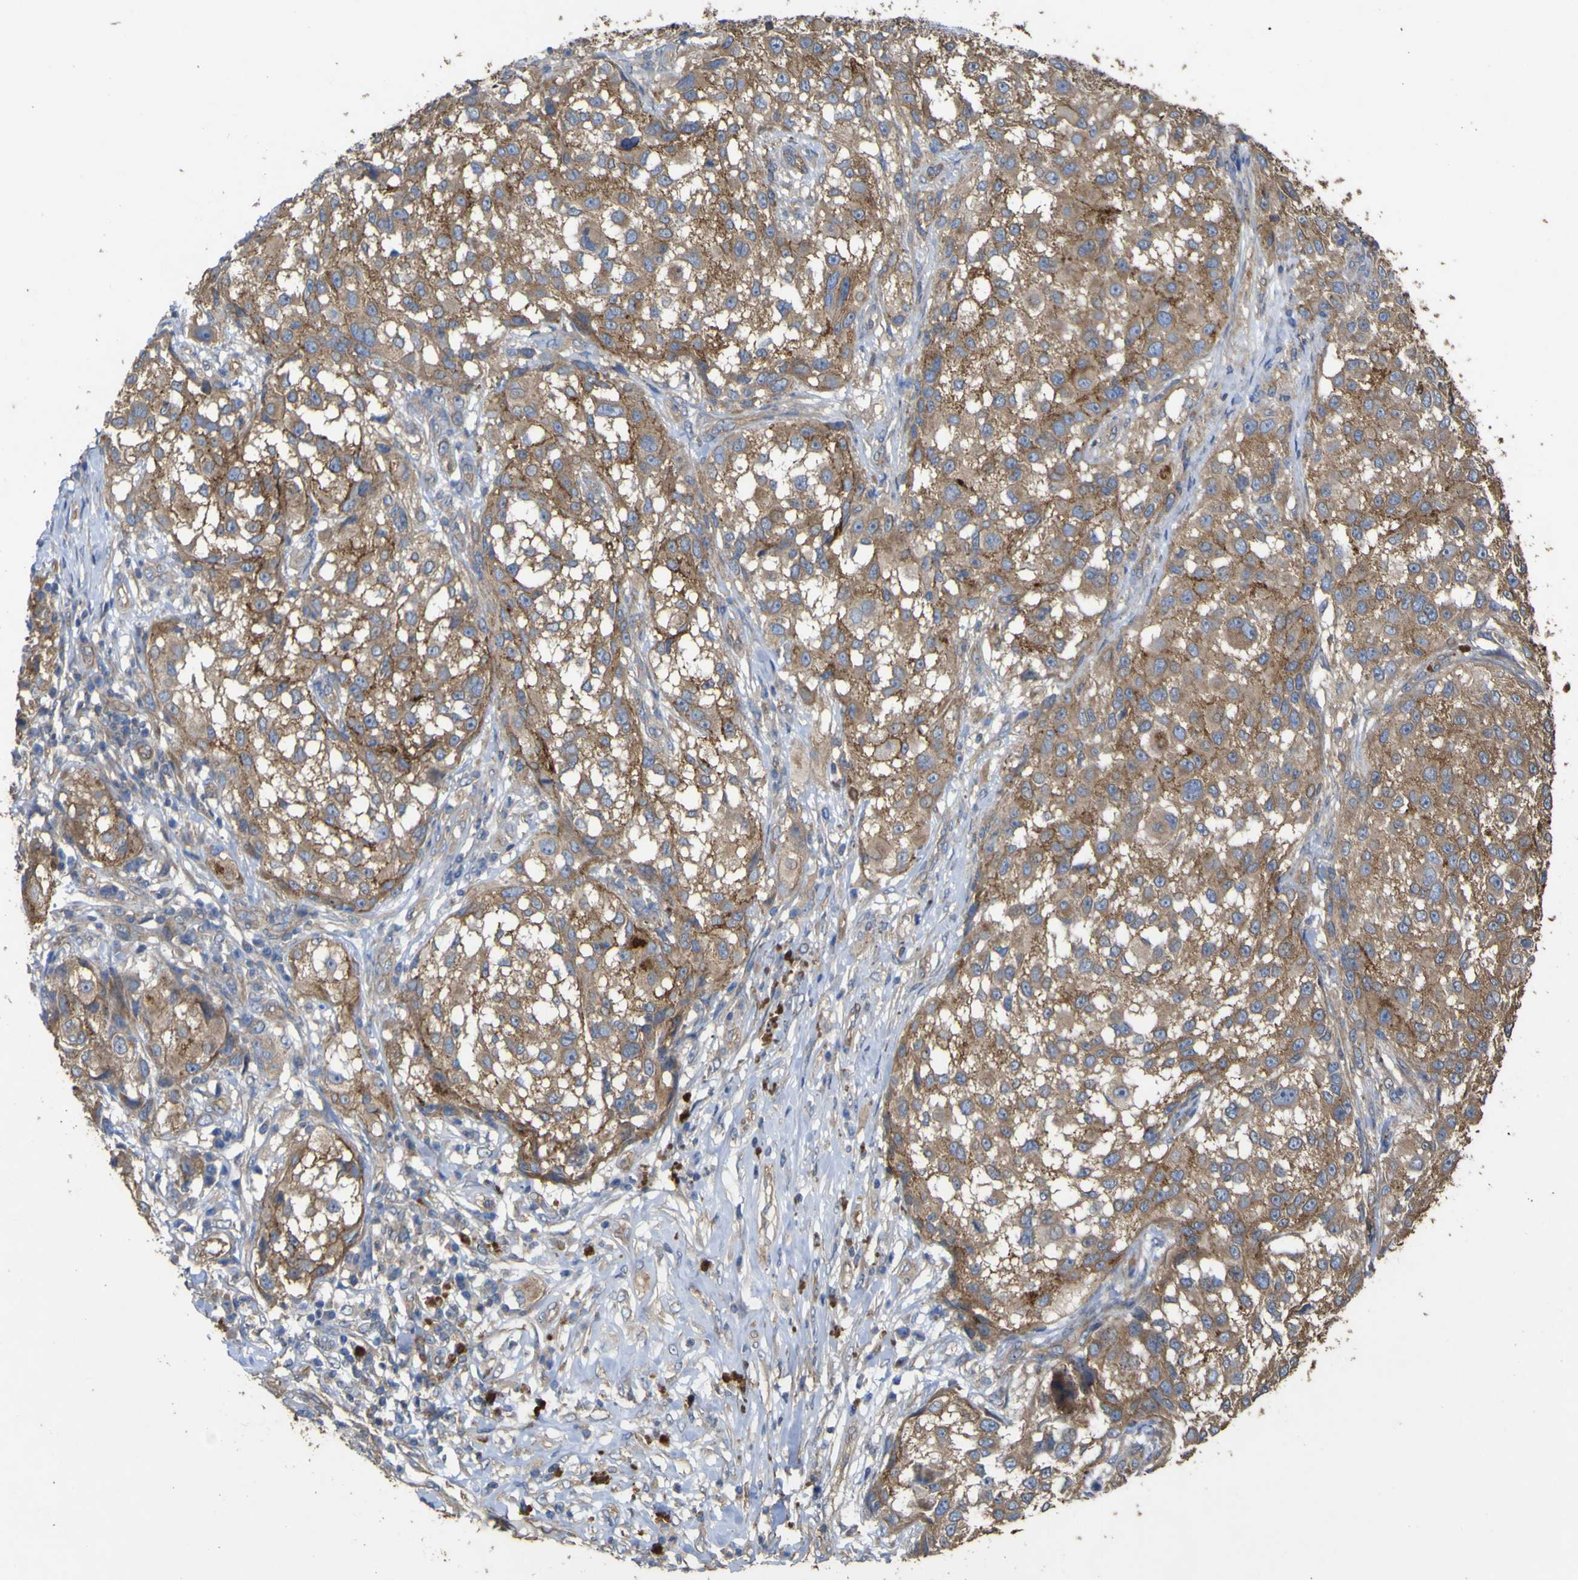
{"staining": {"intensity": "moderate", "quantity": ">75%", "location": "cytoplasmic/membranous"}, "tissue": "melanoma", "cell_type": "Tumor cells", "image_type": "cancer", "snomed": [{"axis": "morphology", "description": "Necrosis, NOS"}, {"axis": "morphology", "description": "Malignant melanoma, NOS"}, {"axis": "topography", "description": "Skin"}], "caption": "This histopathology image exhibits IHC staining of melanoma, with medium moderate cytoplasmic/membranous positivity in approximately >75% of tumor cells.", "gene": "TNFSF15", "patient": {"sex": "female", "age": 87}}